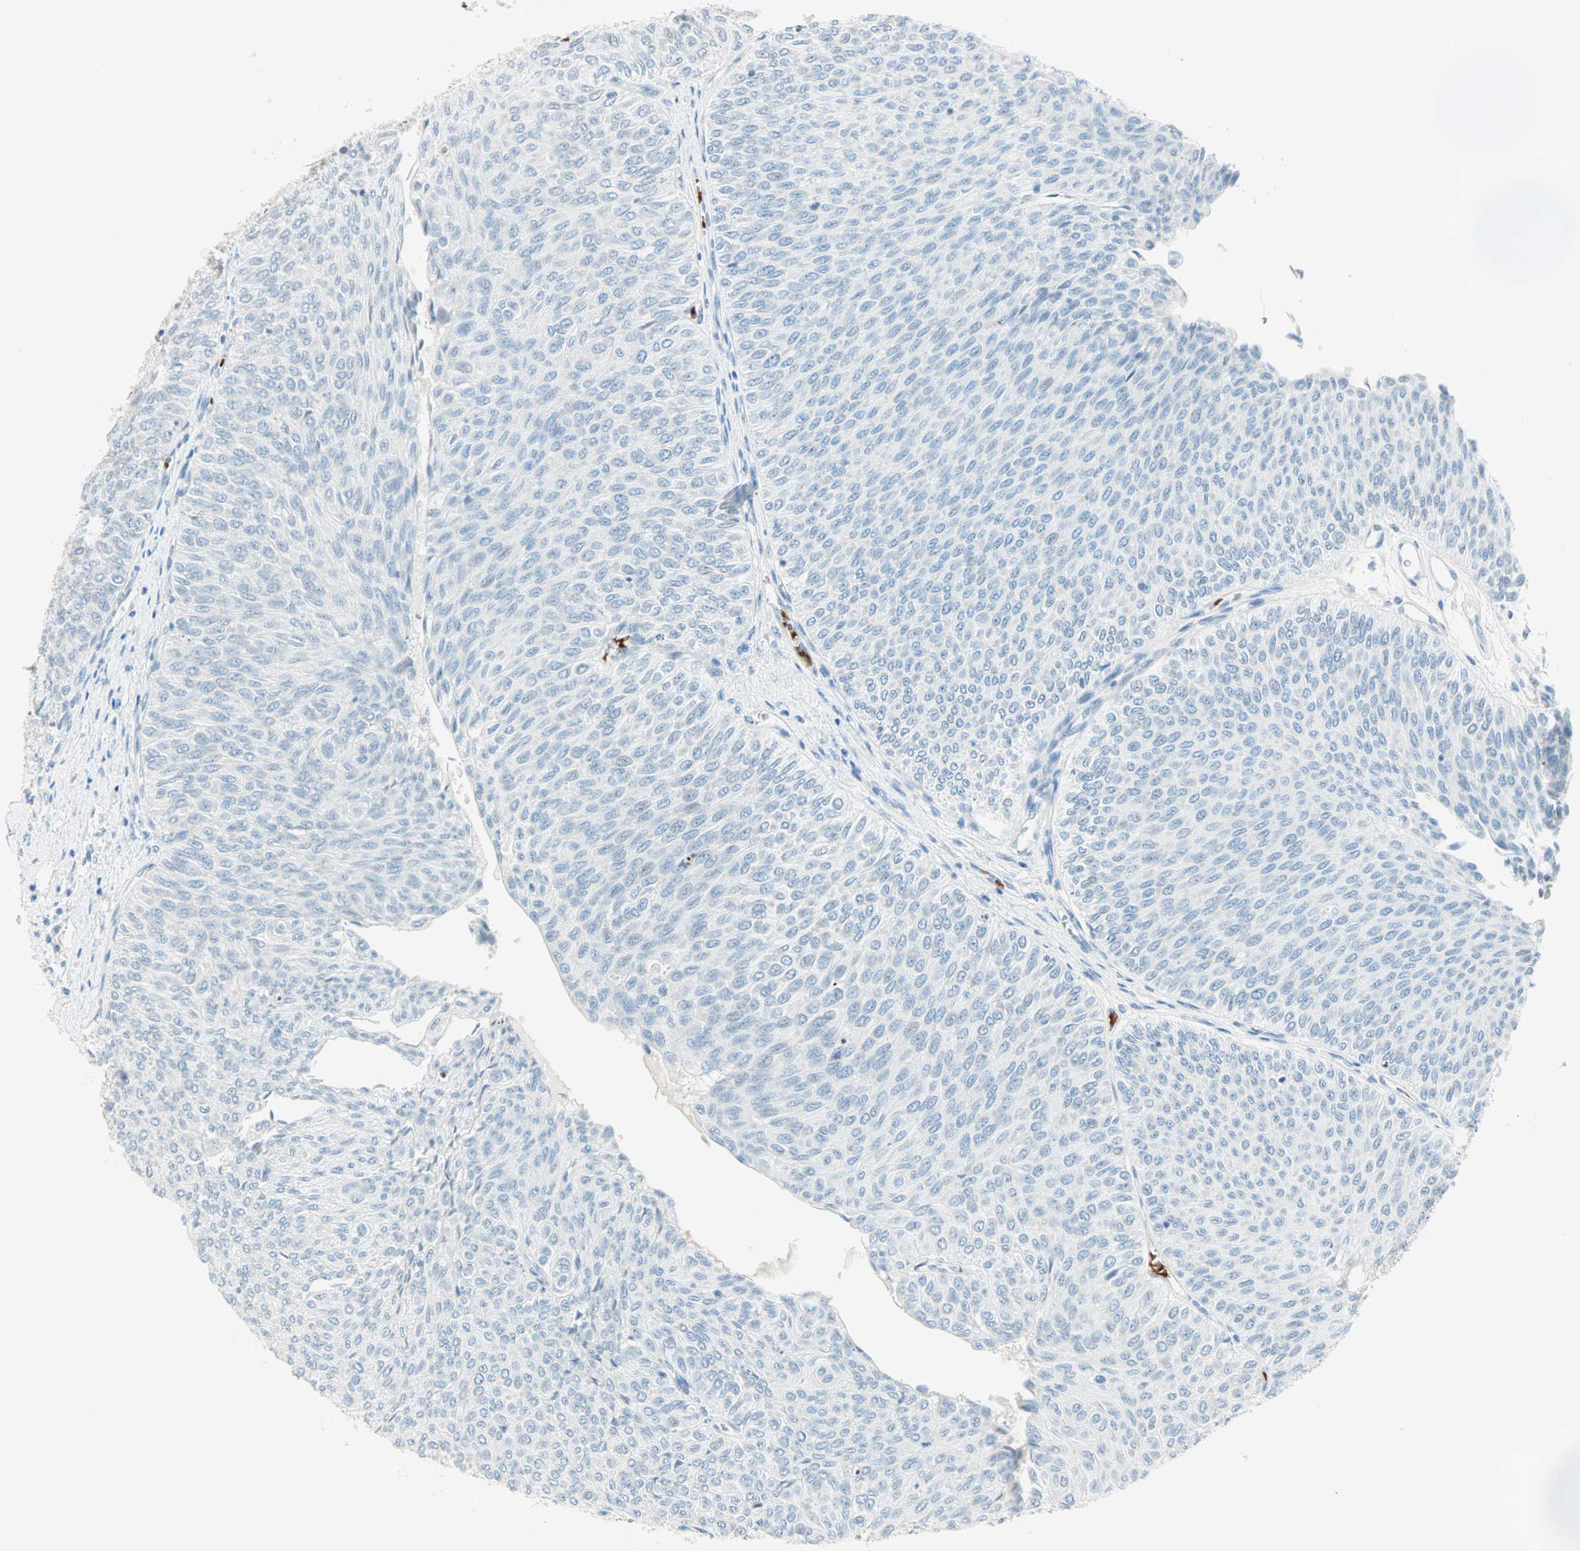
{"staining": {"intensity": "negative", "quantity": "none", "location": "none"}, "tissue": "urothelial cancer", "cell_type": "Tumor cells", "image_type": "cancer", "snomed": [{"axis": "morphology", "description": "Urothelial carcinoma, Low grade"}, {"axis": "topography", "description": "Urinary bladder"}], "caption": "Tumor cells show no significant protein positivity in urothelial carcinoma (low-grade).", "gene": "BCAN", "patient": {"sex": "male", "age": 78}}